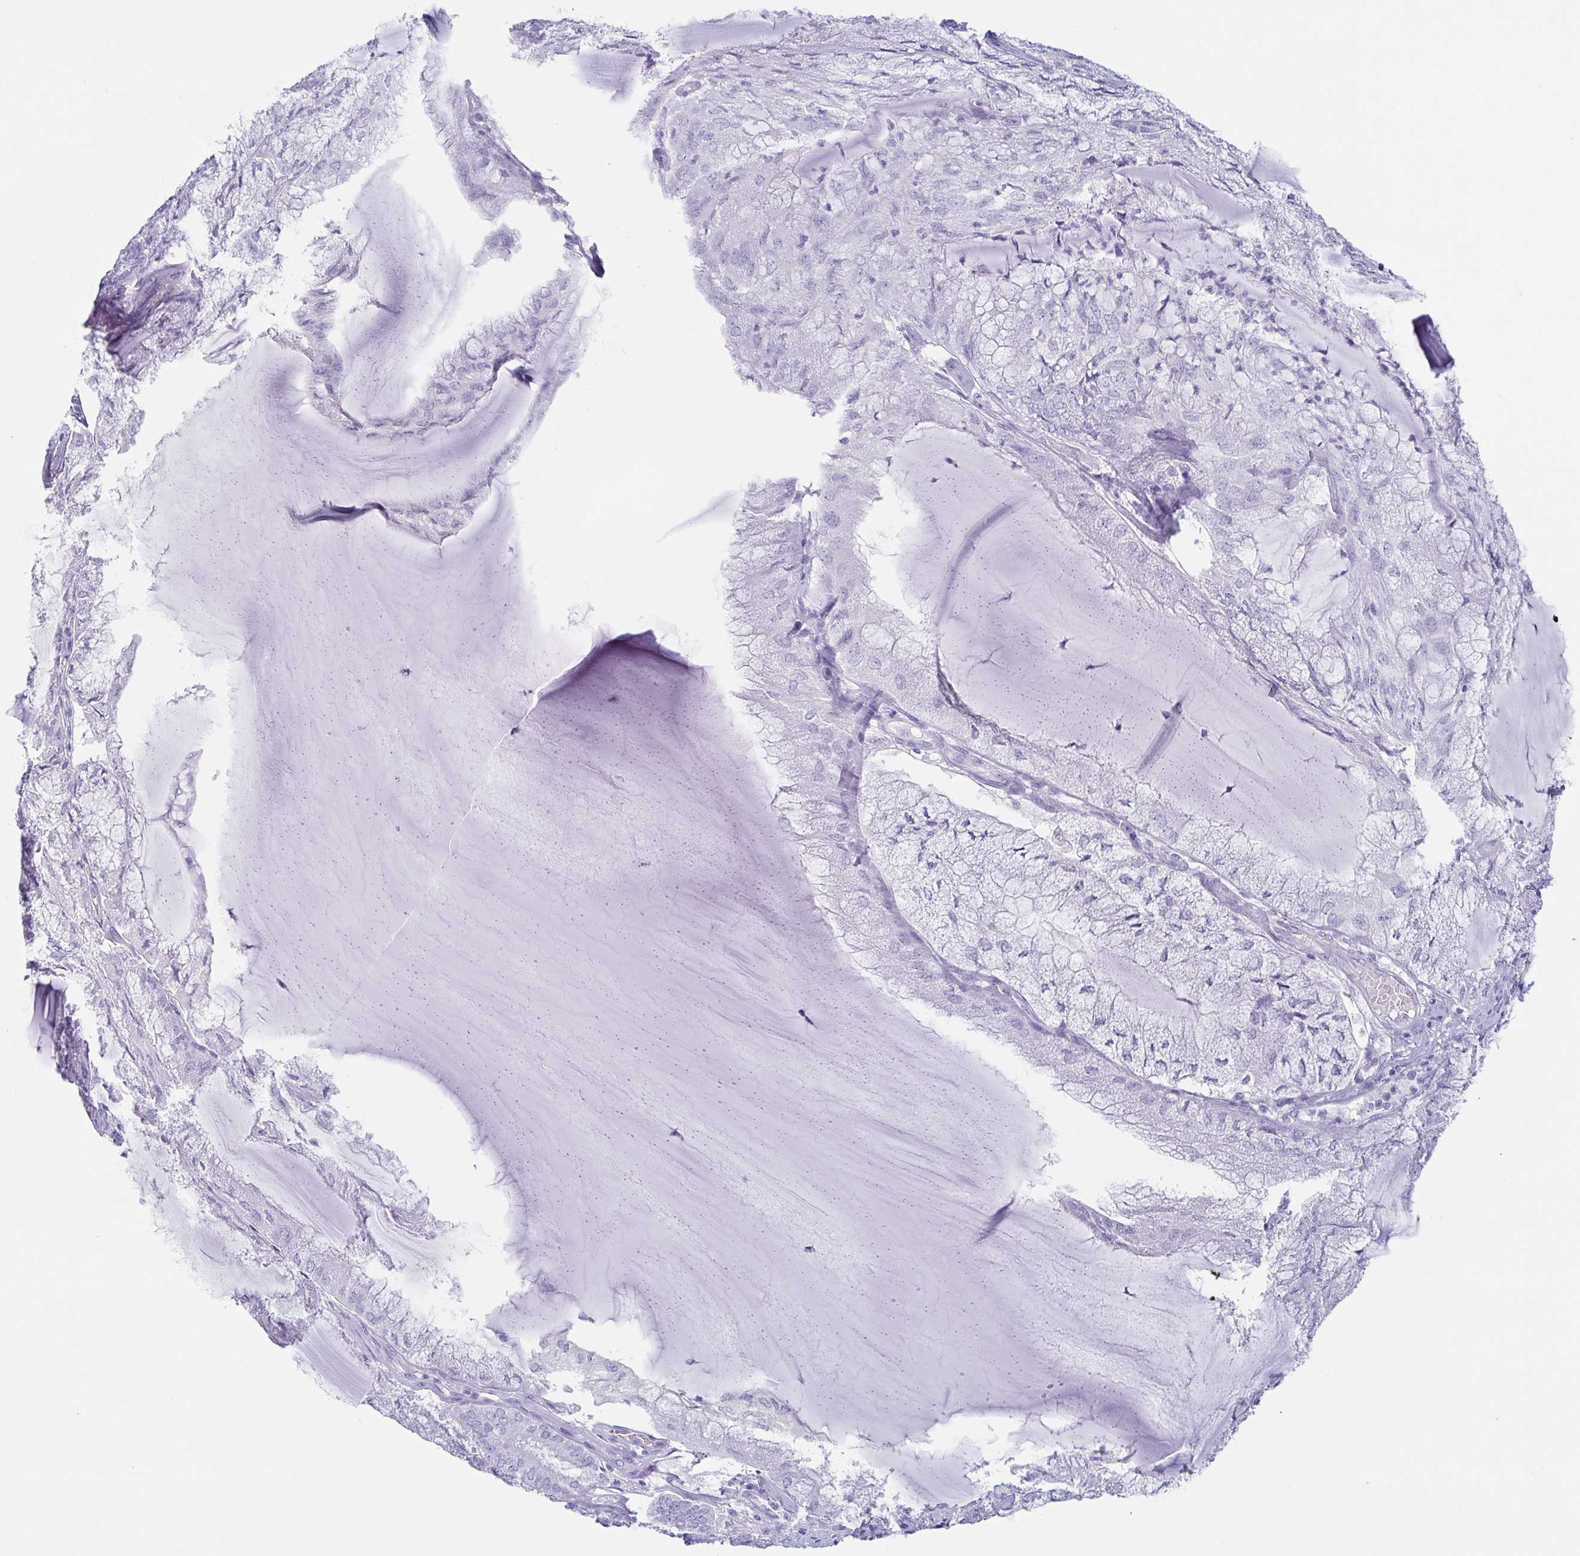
{"staining": {"intensity": "negative", "quantity": "none", "location": "none"}, "tissue": "endometrial cancer", "cell_type": "Tumor cells", "image_type": "cancer", "snomed": [{"axis": "morphology", "description": "Carcinoma, NOS"}, {"axis": "topography", "description": "Endometrium"}], "caption": "High magnification brightfield microscopy of endometrial carcinoma stained with DAB (3,3'-diaminobenzidine) (brown) and counterstained with hematoxylin (blue): tumor cells show no significant positivity.", "gene": "TAGLN3", "patient": {"sex": "female", "age": 62}}